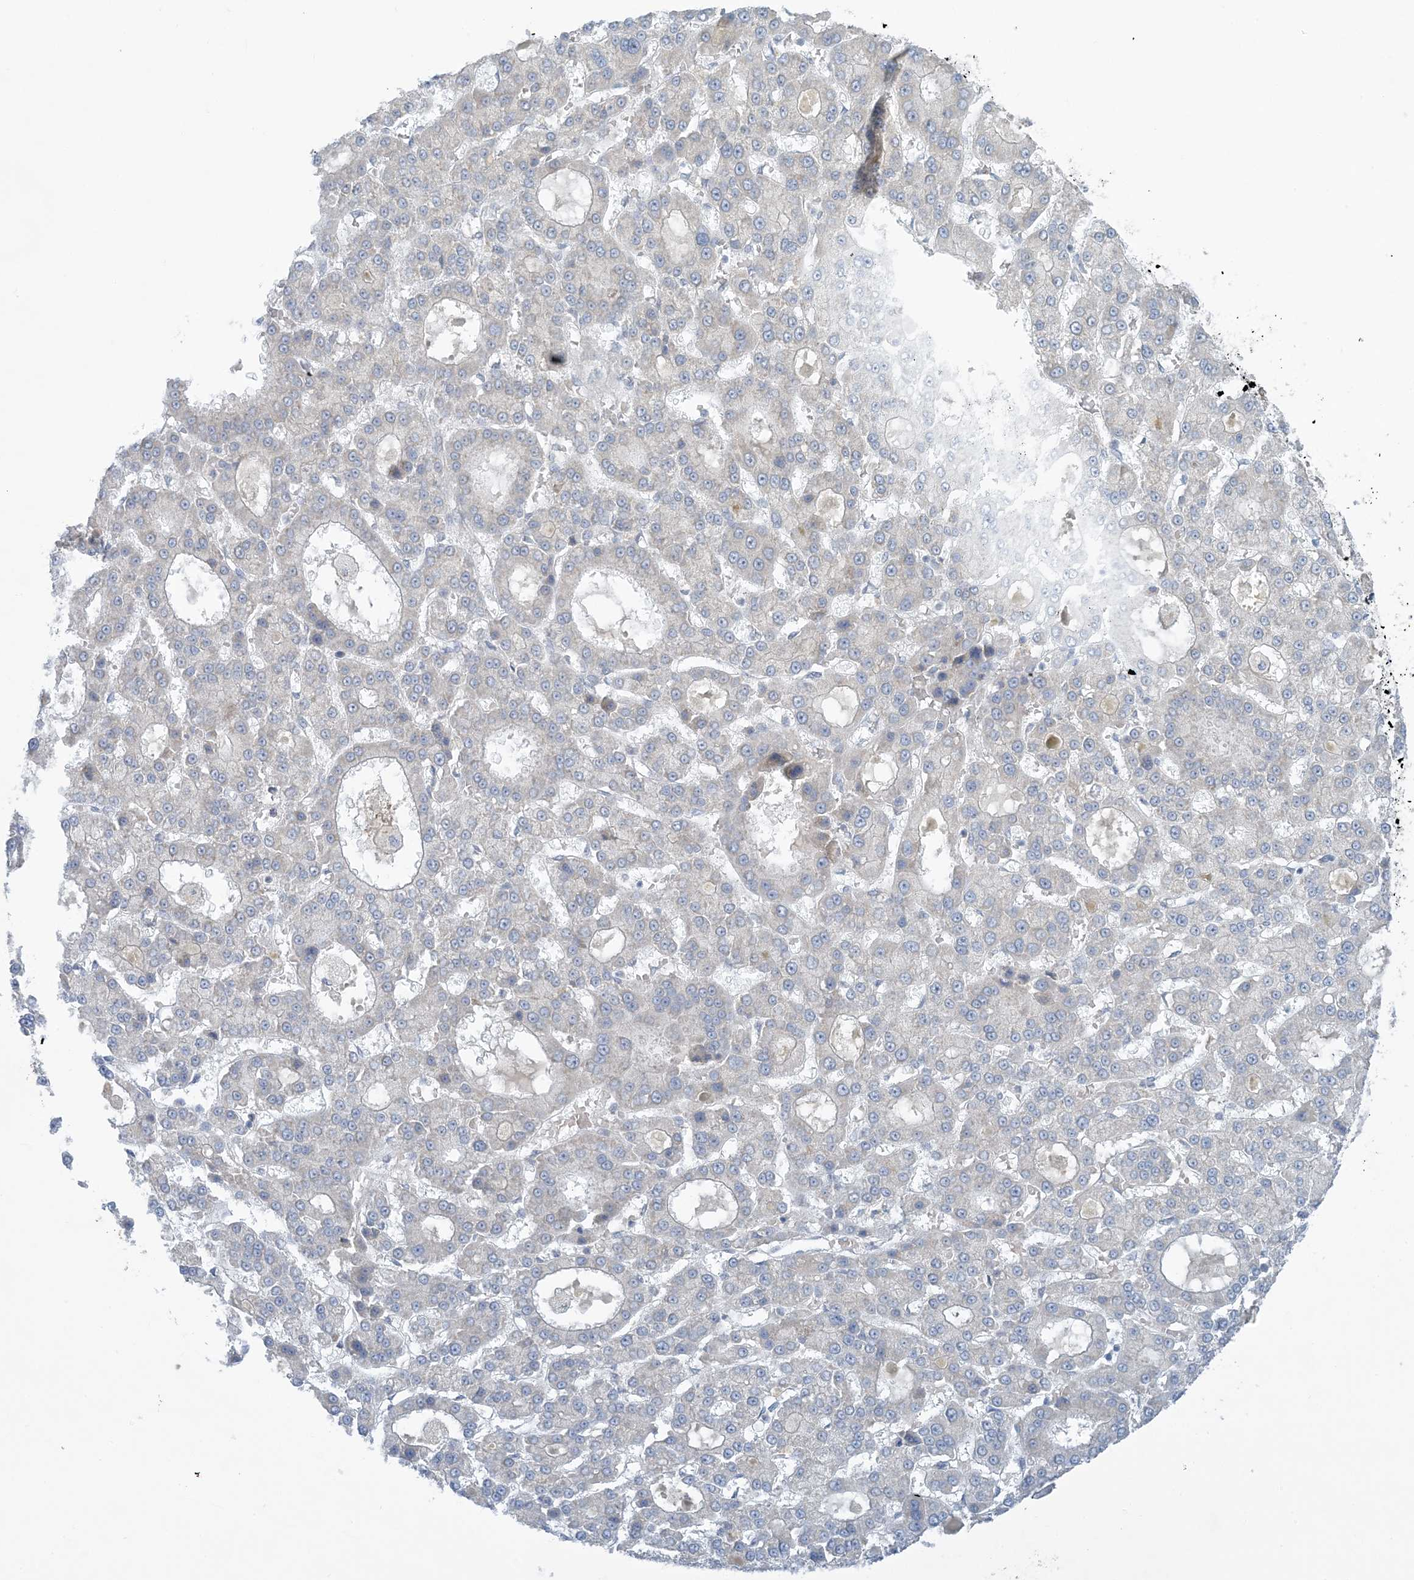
{"staining": {"intensity": "negative", "quantity": "none", "location": "none"}, "tissue": "liver cancer", "cell_type": "Tumor cells", "image_type": "cancer", "snomed": [{"axis": "morphology", "description": "Carcinoma, Hepatocellular, NOS"}, {"axis": "topography", "description": "Liver"}], "caption": "High power microscopy micrograph of an IHC micrograph of hepatocellular carcinoma (liver), revealing no significant staining in tumor cells.", "gene": "SCN3A", "patient": {"sex": "male", "age": 70}}